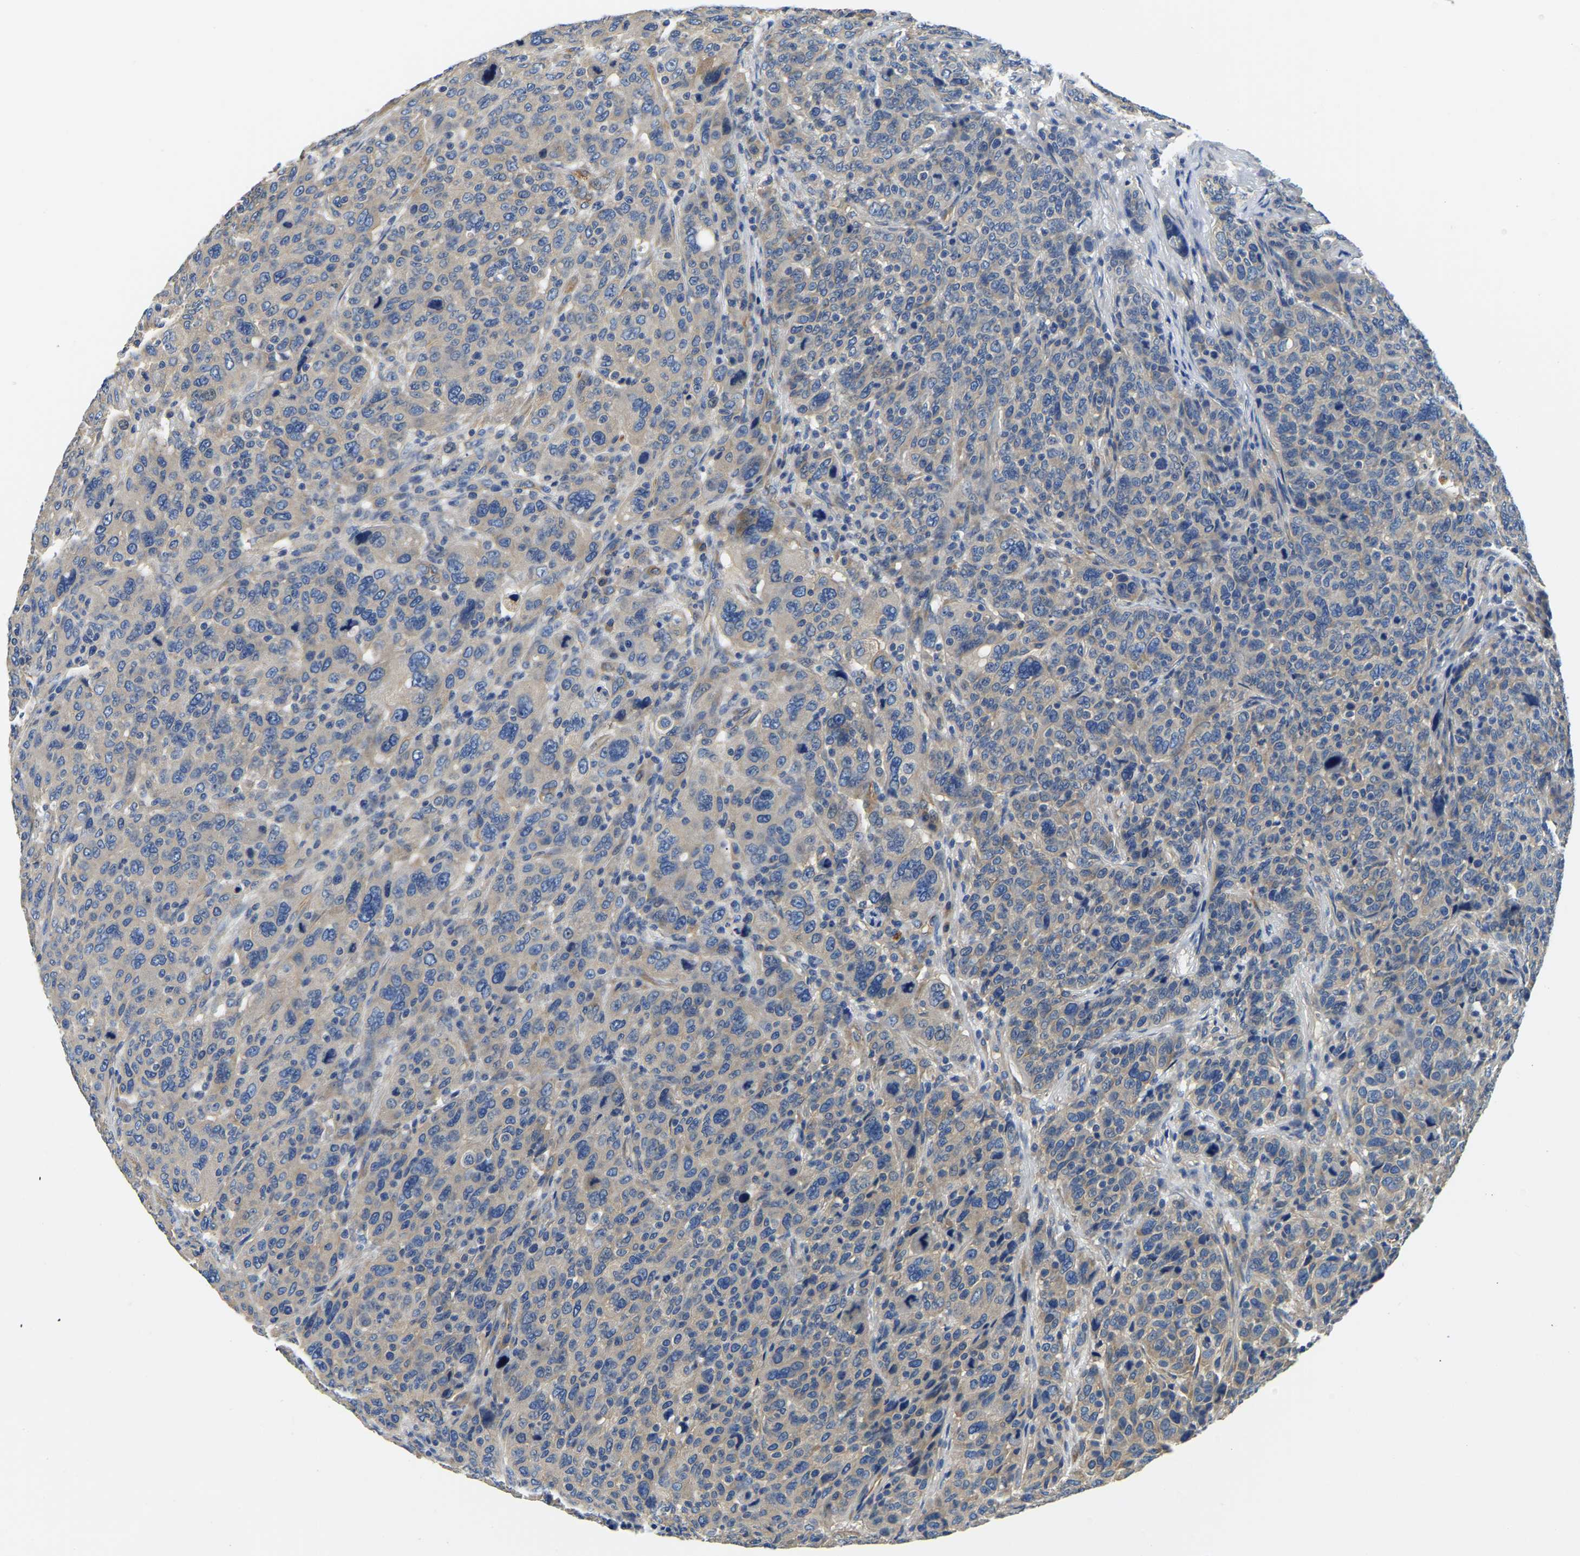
{"staining": {"intensity": "negative", "quantity": "none", "location": "none"}, "tissue": "breast cancer", "cell_type": "Tumor cells", "image_type": "cancer", "snomed": [{"axis": "morphology", "description": "Duct carcinoma"}, {"axis": "topography", "description": "Breast"}], "caption": "IHC of human infiltrating ductal carcinoma (breast) shows no staining in tumor cells.", "gene": "CSDE1", "patient": {"sex": "female", "age": 37}}